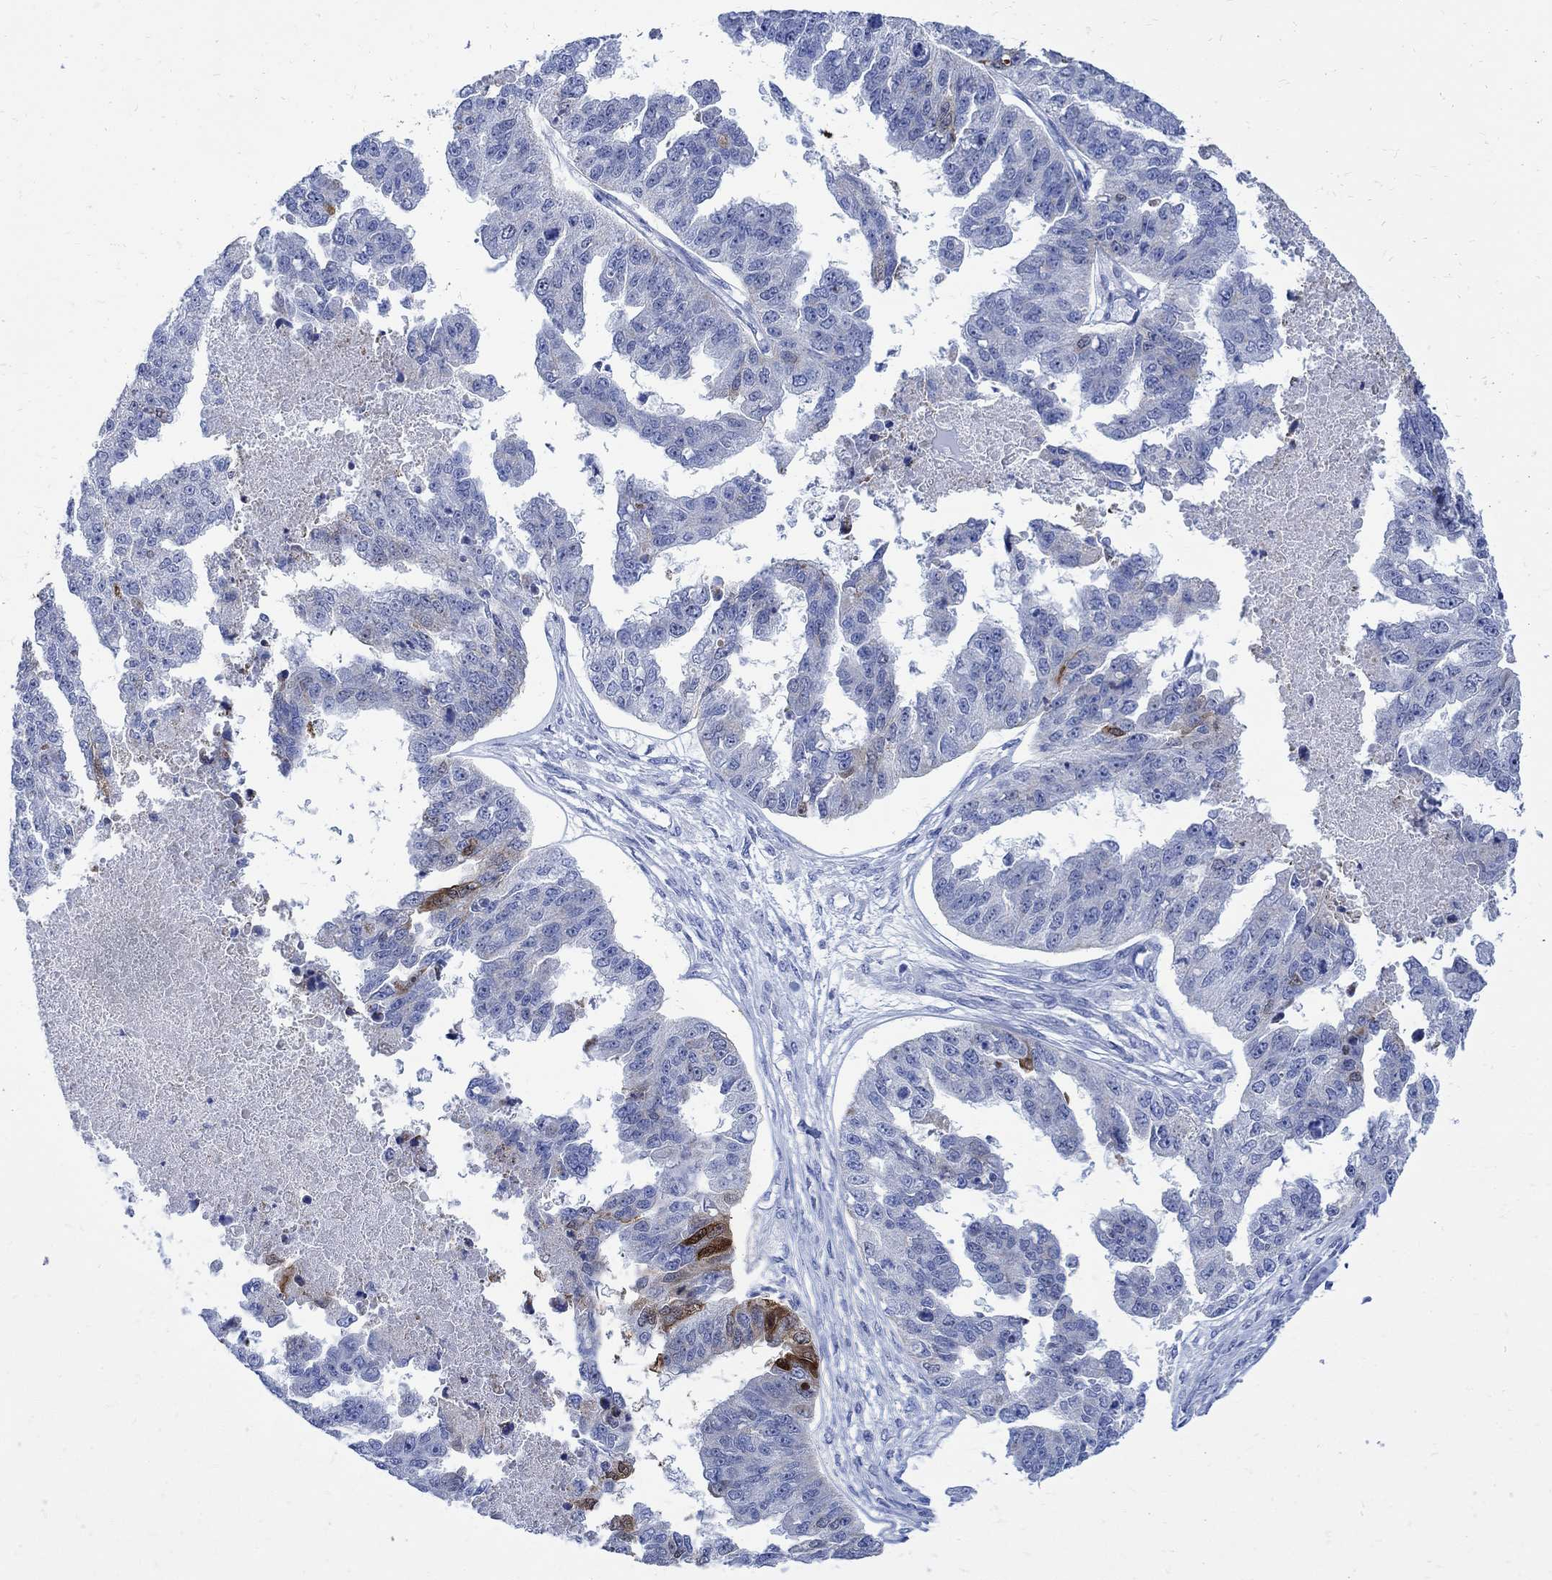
{"staining": {"intensity": "strong", "quantity": "<25%", "location": "cytoplasmic/membranous"}, "tissue": "ovarian cancer", "cell_type": "Tumor cells", "image_type": "cancer", "snomed": [{"axis": "morphology", "description": "Cystadenocarcinoma, serous, NOS"}, {"axis": "topography", "description": "Ovary"}], "caption": "This is an image of immunohistochemistry staining of ovarian serous cystadenocarcinoma, which shows strong staining in the cytoplasmic/membranous of tumor cells.", "gene": "CPLX2", "patient": {"sex": "female", "age": 58}}